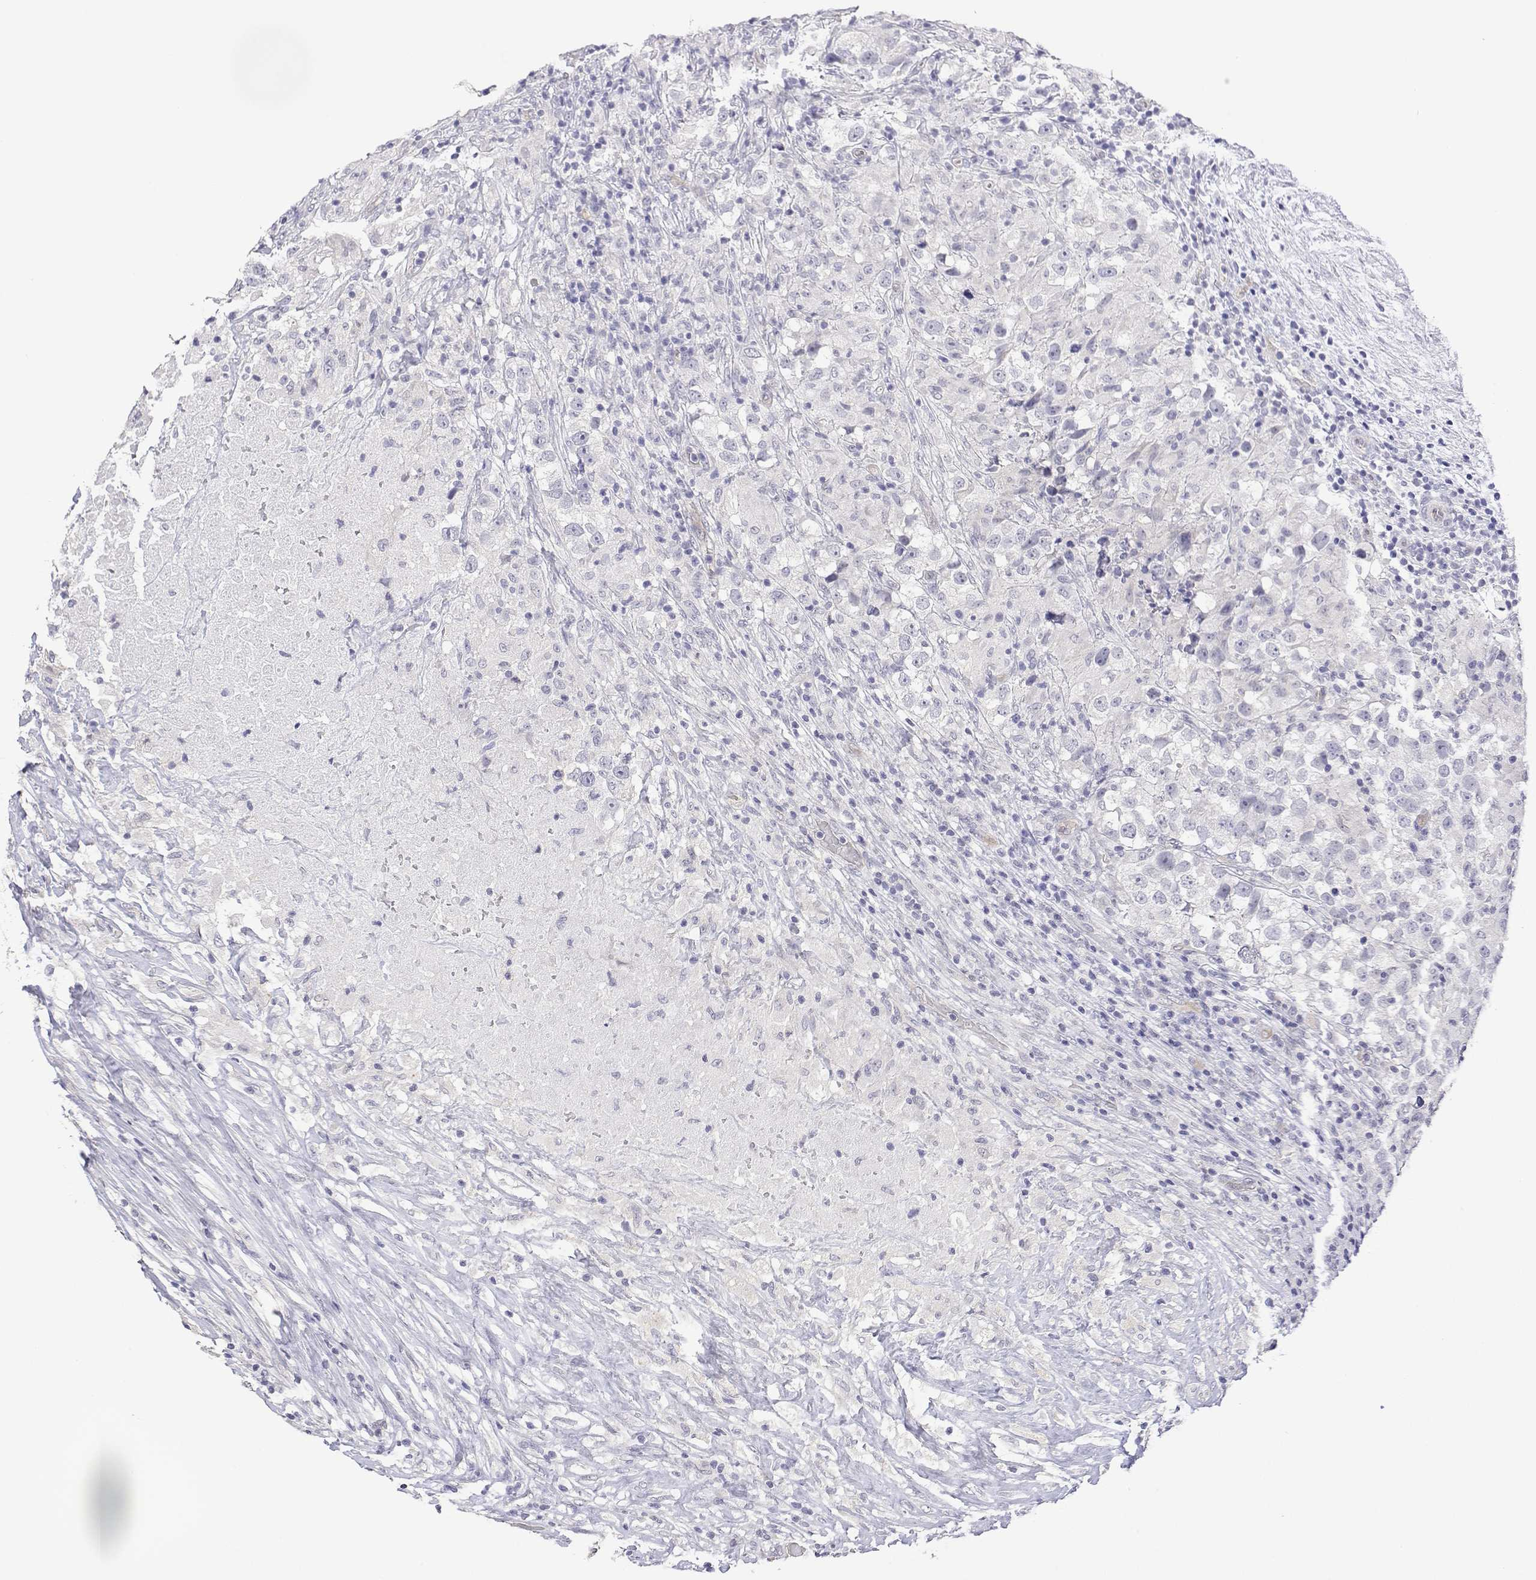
{"staining": {"intensity": "negative", "quantity": "none", "location": "none"}, "tissue": "testis cancer", "cell_type": "Tumor cells", "image_type": "cancer", "snomed": [{"axis": "morphology", "description": "Seminoma, NOS"}, {"axis": "topography", "description": "Testis"}], "caption": "DAB (3,3'-diaminobenzidine) immunohistochemical staining of testis cancer exhibits no significant expression in tumor cells.", "gene": "PLCB1", "patient": {"sex": "male", "age": 46}}